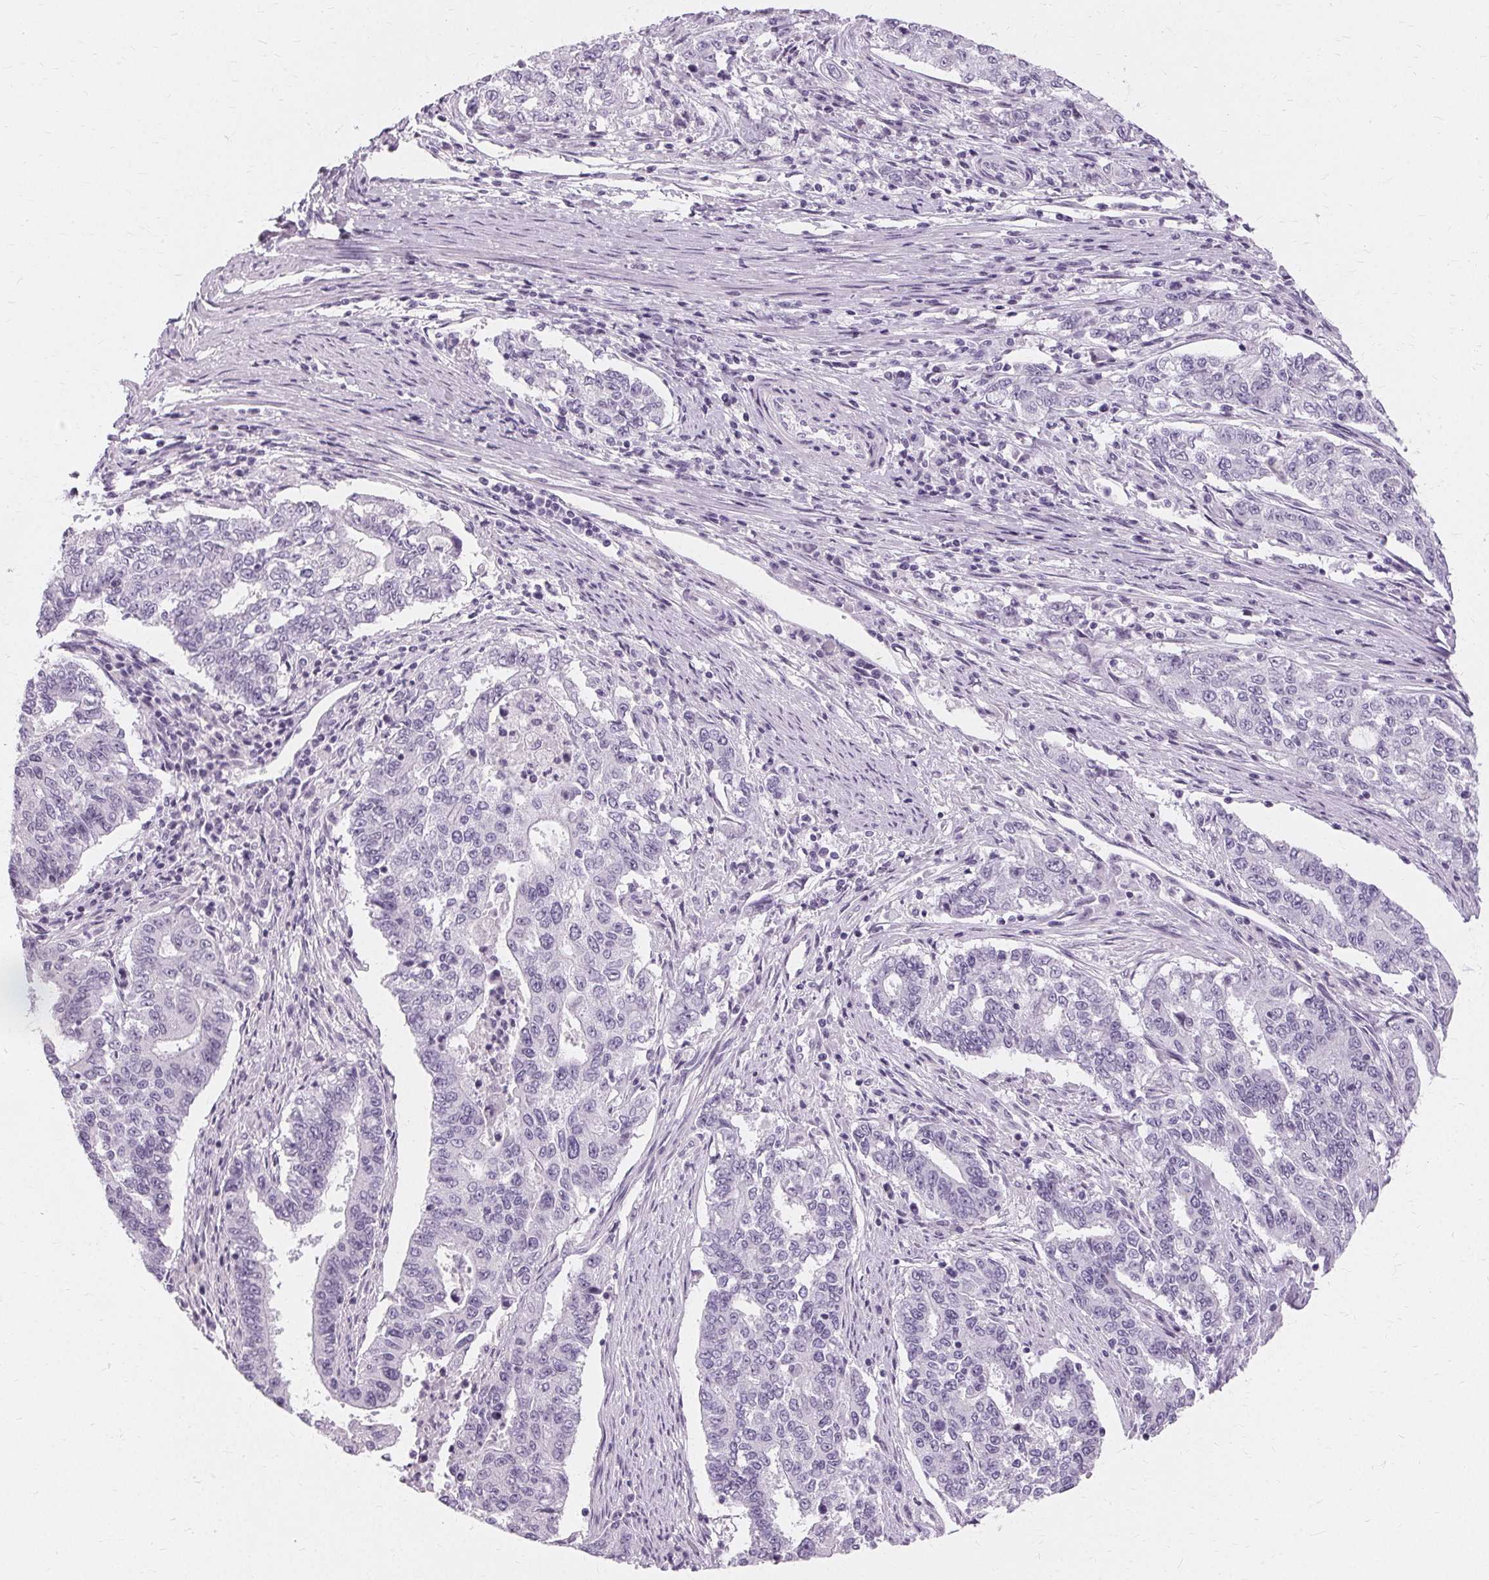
{"staining": {"intensity": "negative", "quantity": "none", "location": "none"}, "tissue": "endometrial cancer", "cell_type": "Tumor cells", "image_type": "cancer", "snomed": [{"axis": "morphology", "description": "Adenocarcinoma, NOS"}, {"axis": "topography", "description": "Uterus"}], "caption": "The micrograph demonstrates no significant positivity in tumor cells of adenocarcinoma (endometrial).", "gene": "KRT6C", "patient": {"sex": "female", "age": 59}}